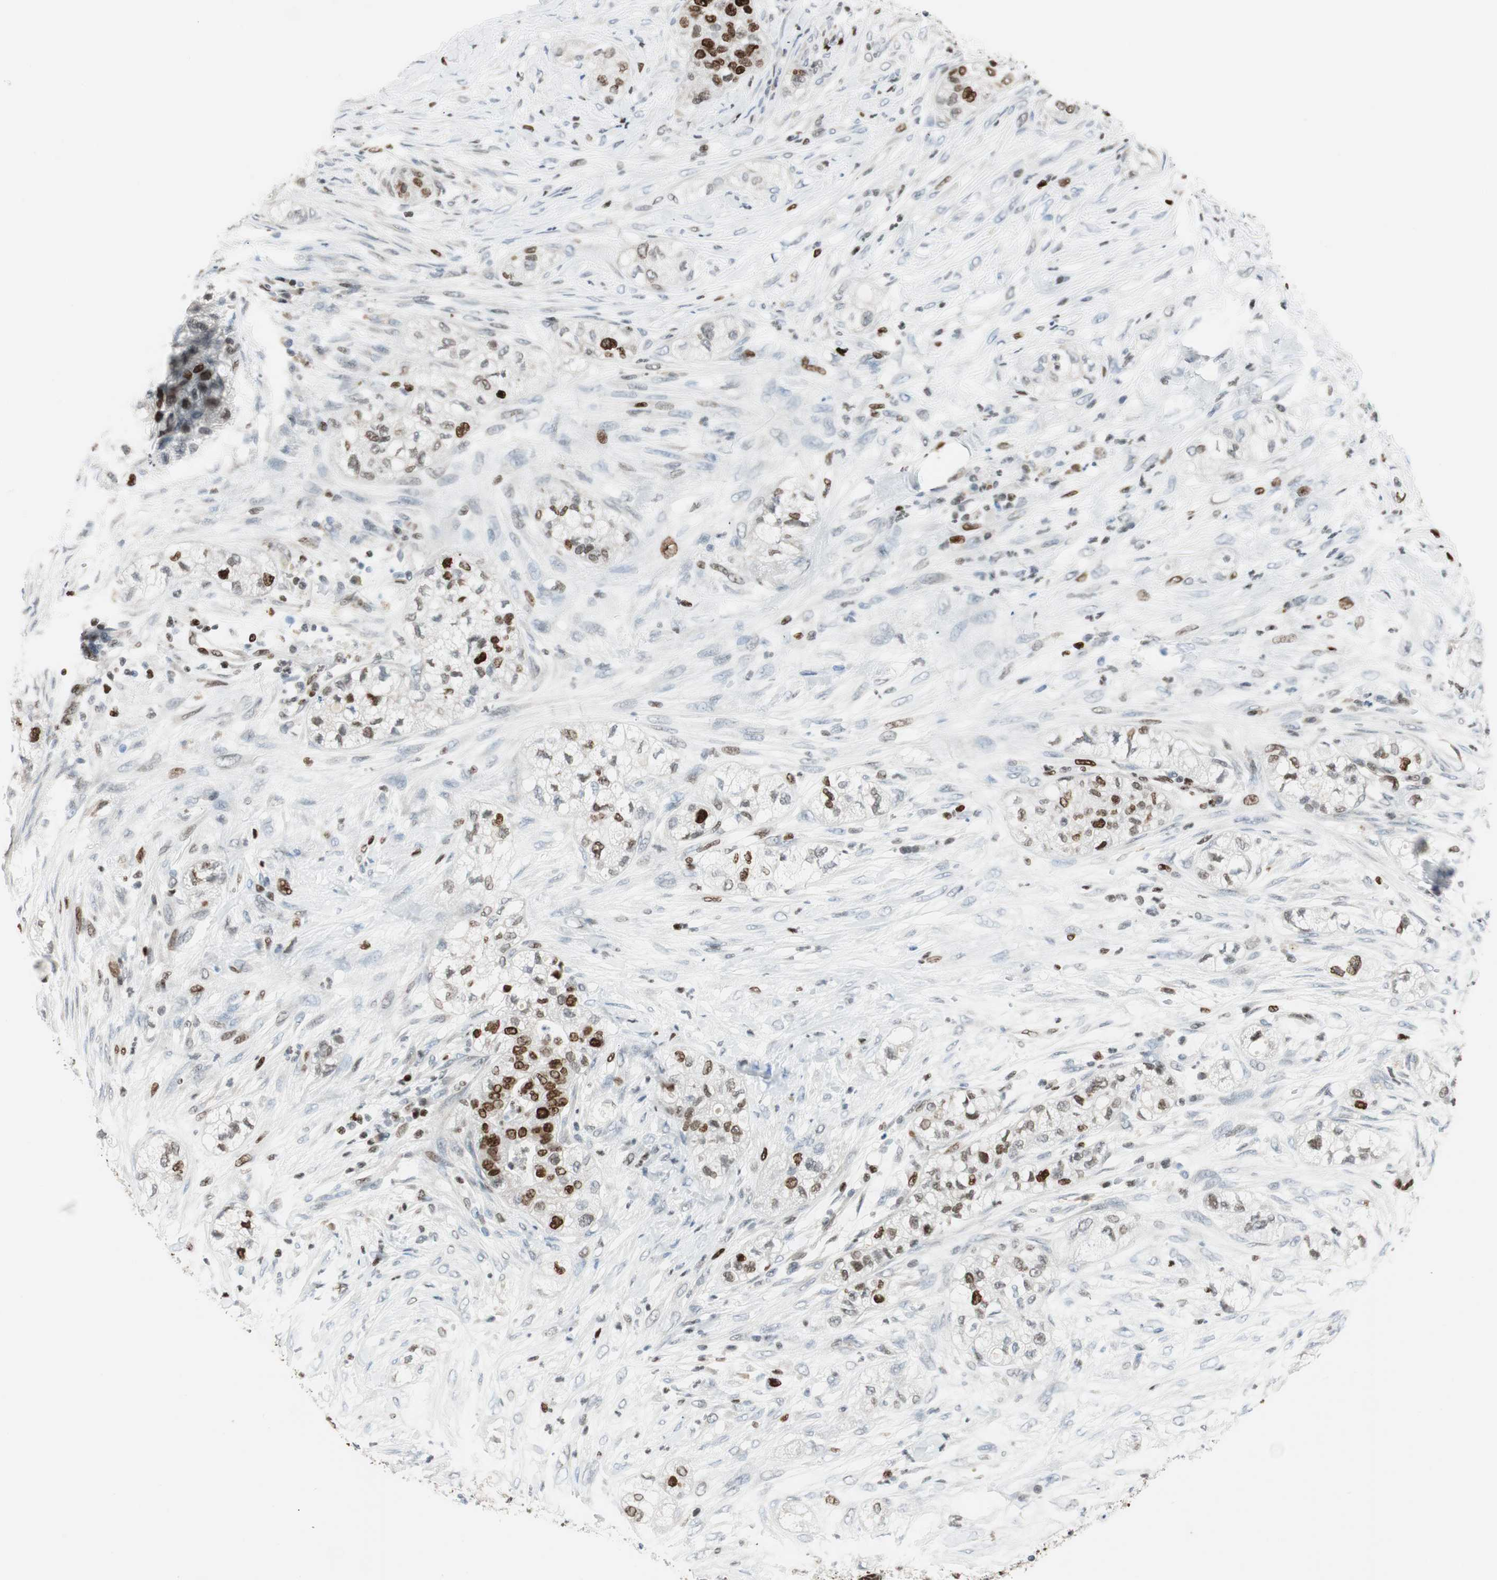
{"staining": {"intensity": "moderate", "quantity": "25%-75%", "location": "nuclear"}, "tissue": "pancreatic cancer", "cell_type": "Tumor cells", "image_type": "cancer", "snomed": [{"axis": "morphology", "description": "Adenocarcinoma, NOS"}, {"axis": "topography", "description": "Pancreas"}], "caption": "The image exhibits a brown stain indicating the presence of a protein in the nuclear of tumor cells in pancreatic cancer.", "gene": "EZH2", "patient": {"sex": "female", "age": 78}}